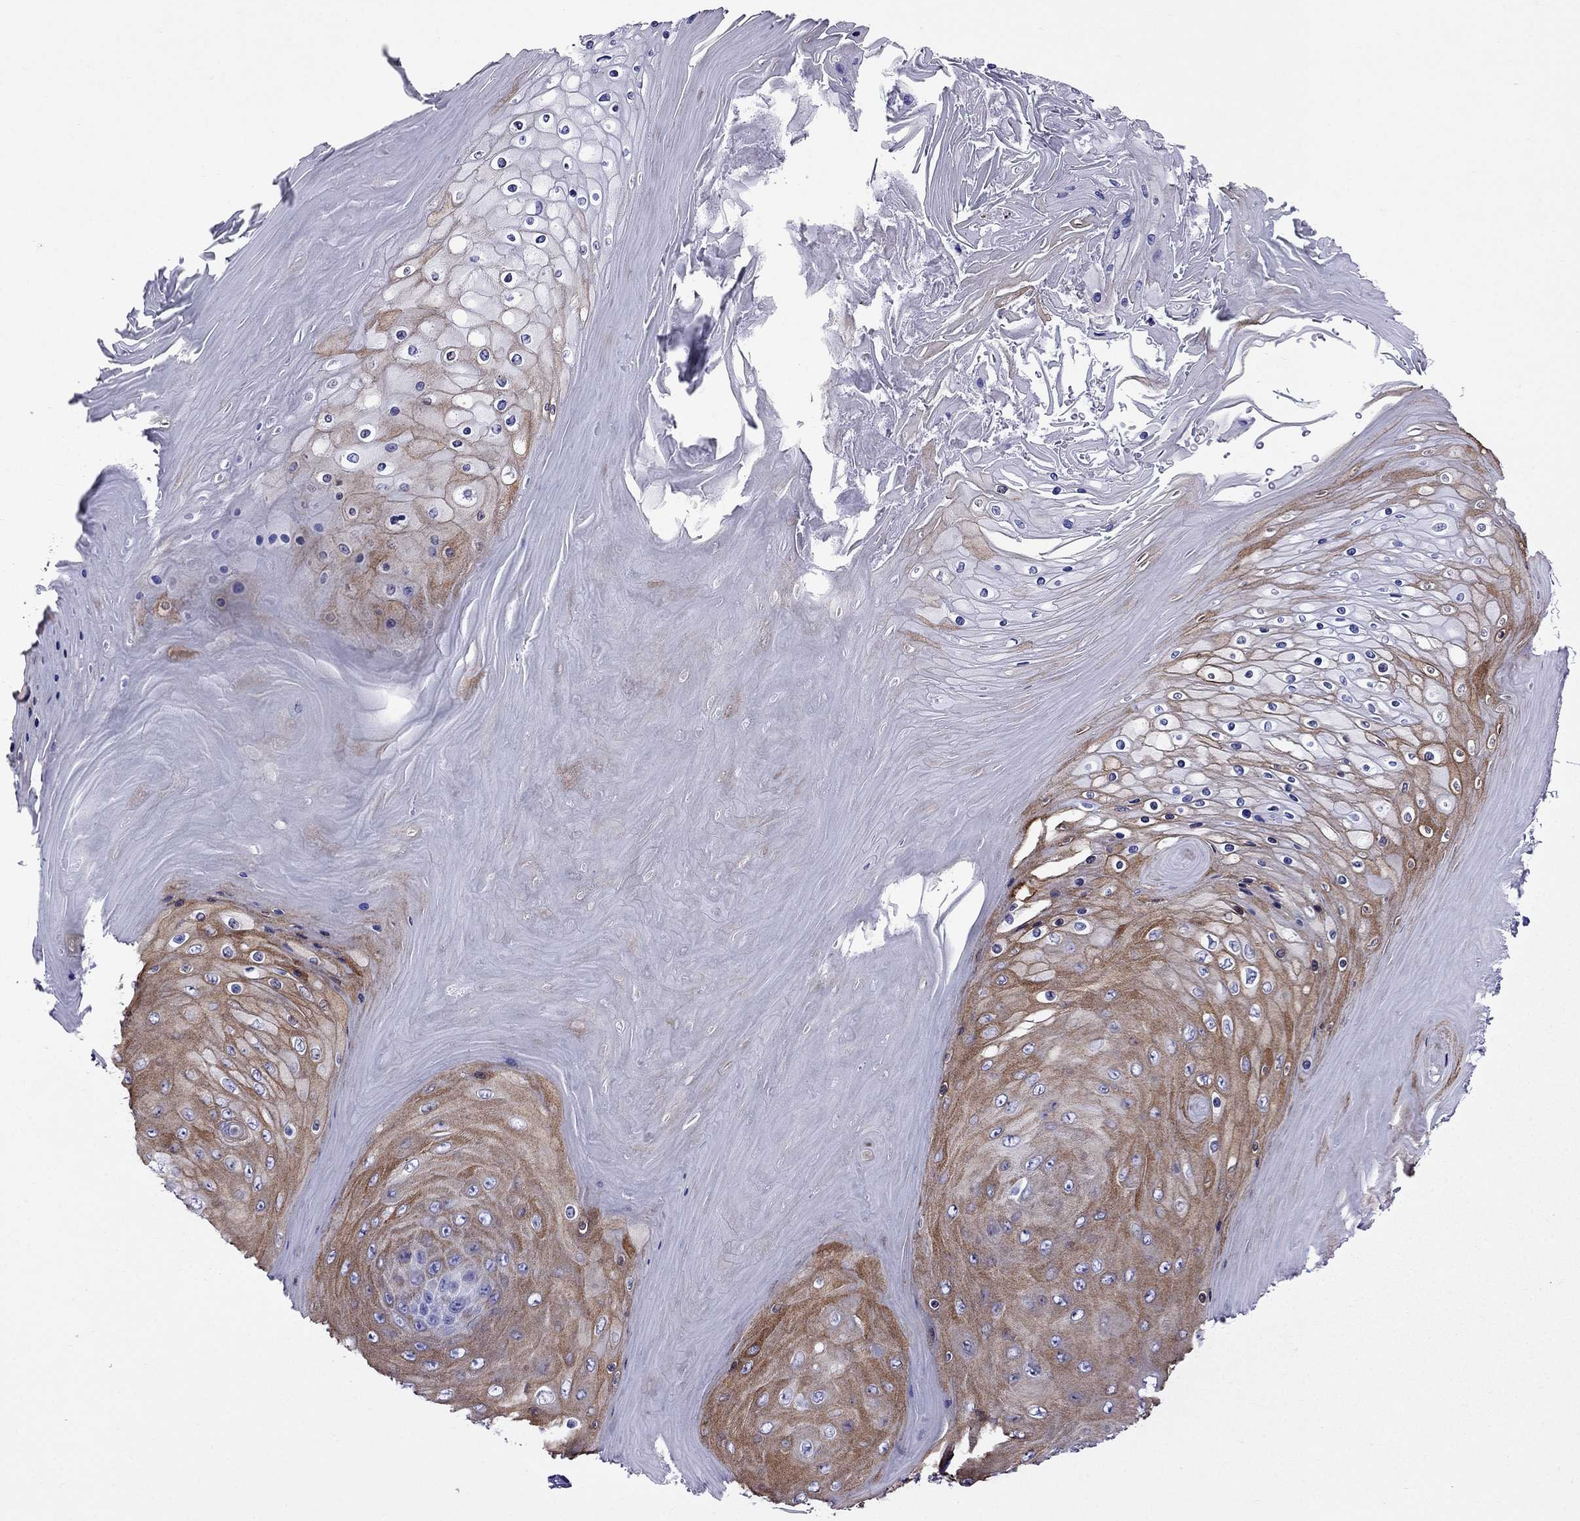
{"staining": {"intensity": "moderate", "quantity": ">75%", "location": "cytoplasmic/membranous"}, "tissue": "skin cancer", "cell_type": "Tumor cells", "image_type": "cancer", "snomed": [{"axis": "morphology", "description": "Squamous cell carcinoma, NOS"}, {"axis": "topography", "description": "Skin"}], "caption": "Immunohistochemical staining of human skin squamous cell carcinoma displays medium levels of moderate cytoplasmic/membranous protein positivity in about >75% of tumor cells.", "gene": "CRYBA1", "patient": {"sex": "male", "age": 62}}